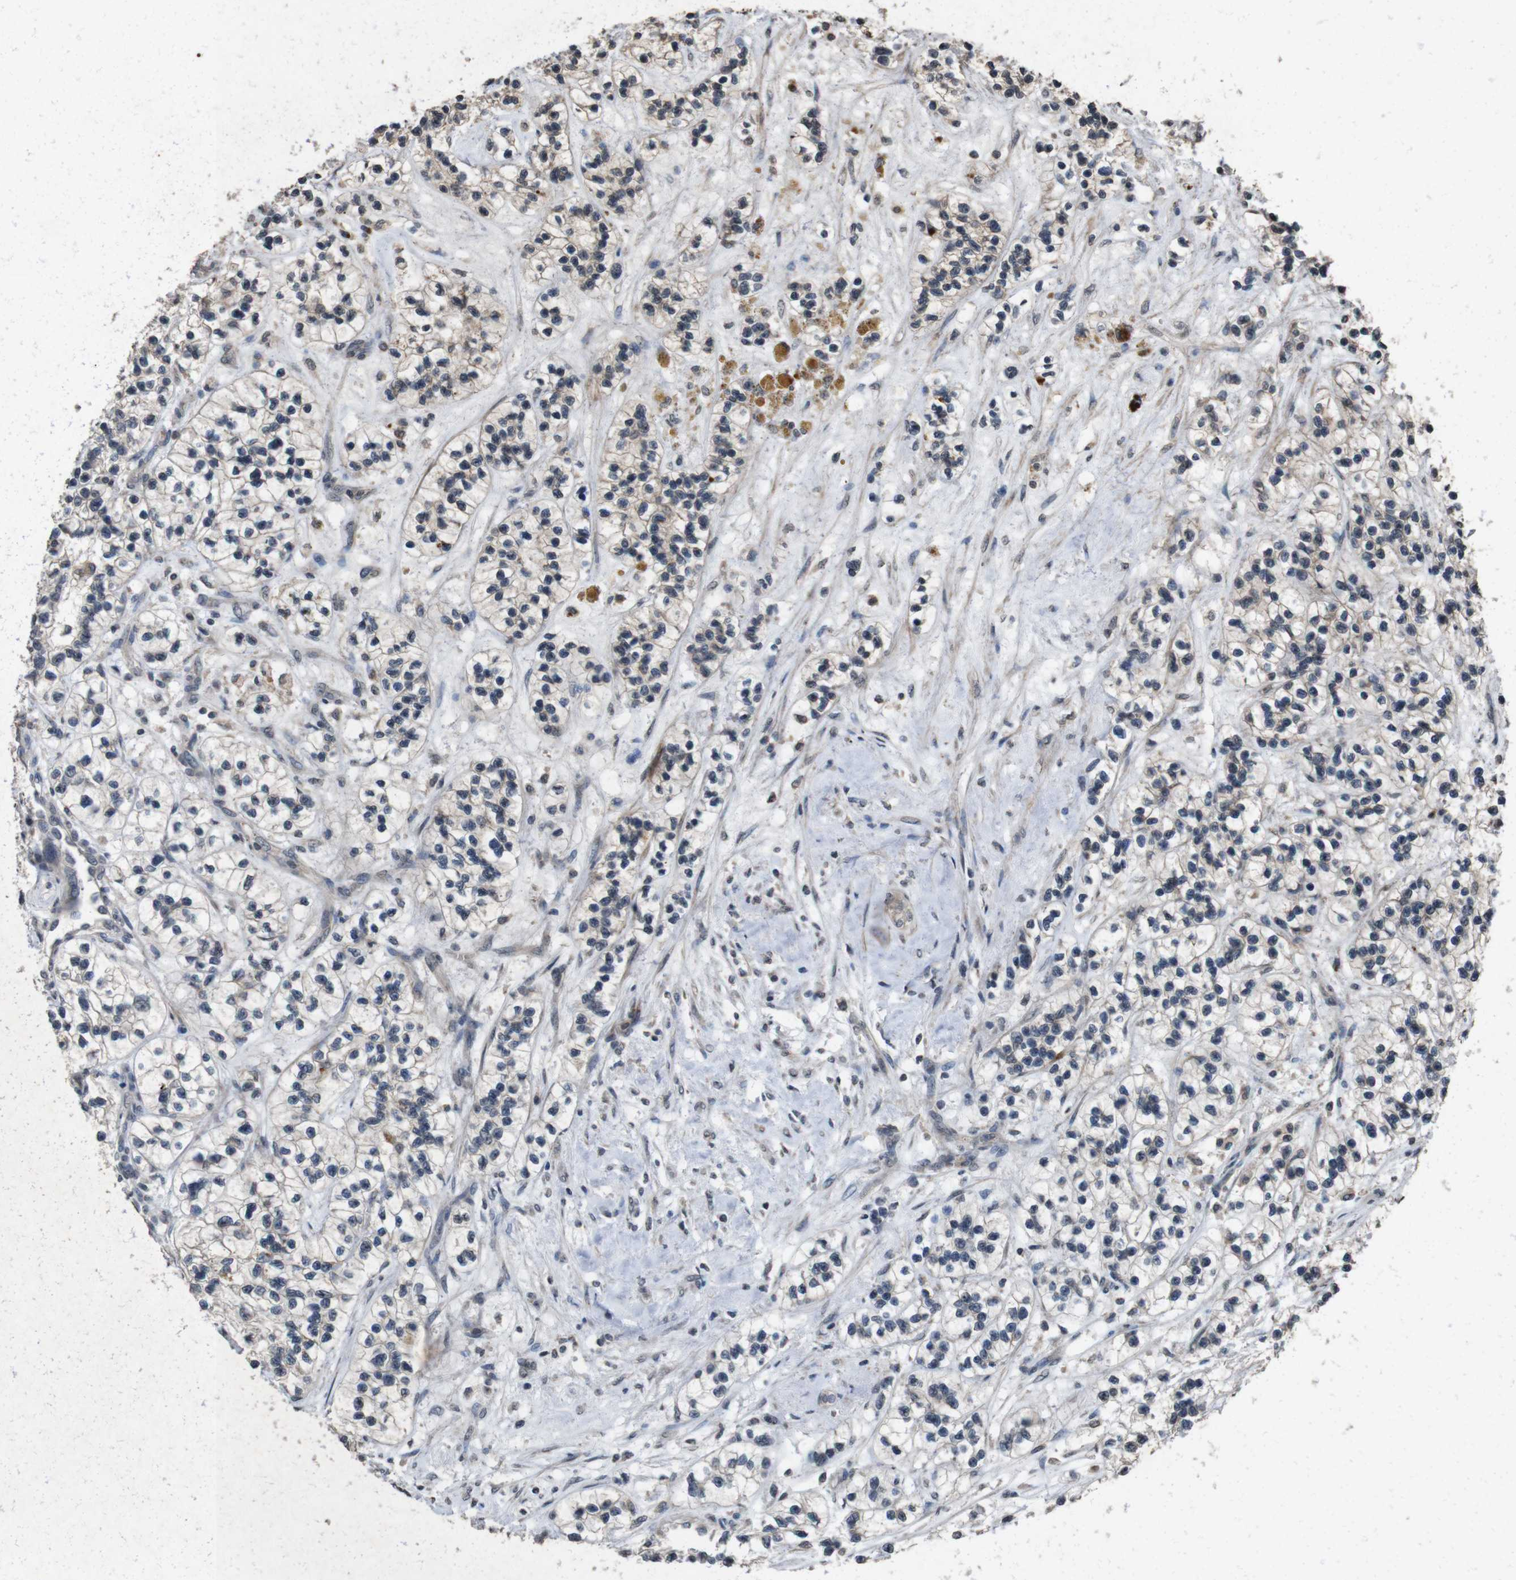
{"staining": {"intensity": "negative", "quantity": "none", "location": "none"}, "tissue": "renal cancer", "cell_type": "Tumor cells", "image_type": "cancer", "snomed": [{"axis": "morphology", "description": "Adenocarcinoma, NOS"}, {"axis": "topography", "description": "Kidney"}], "caption": "Tumor cells show no significant expression in renal adenocarcinoma.", "gene": "SORL1", "patient": {"sex": "female", "age": 57}}